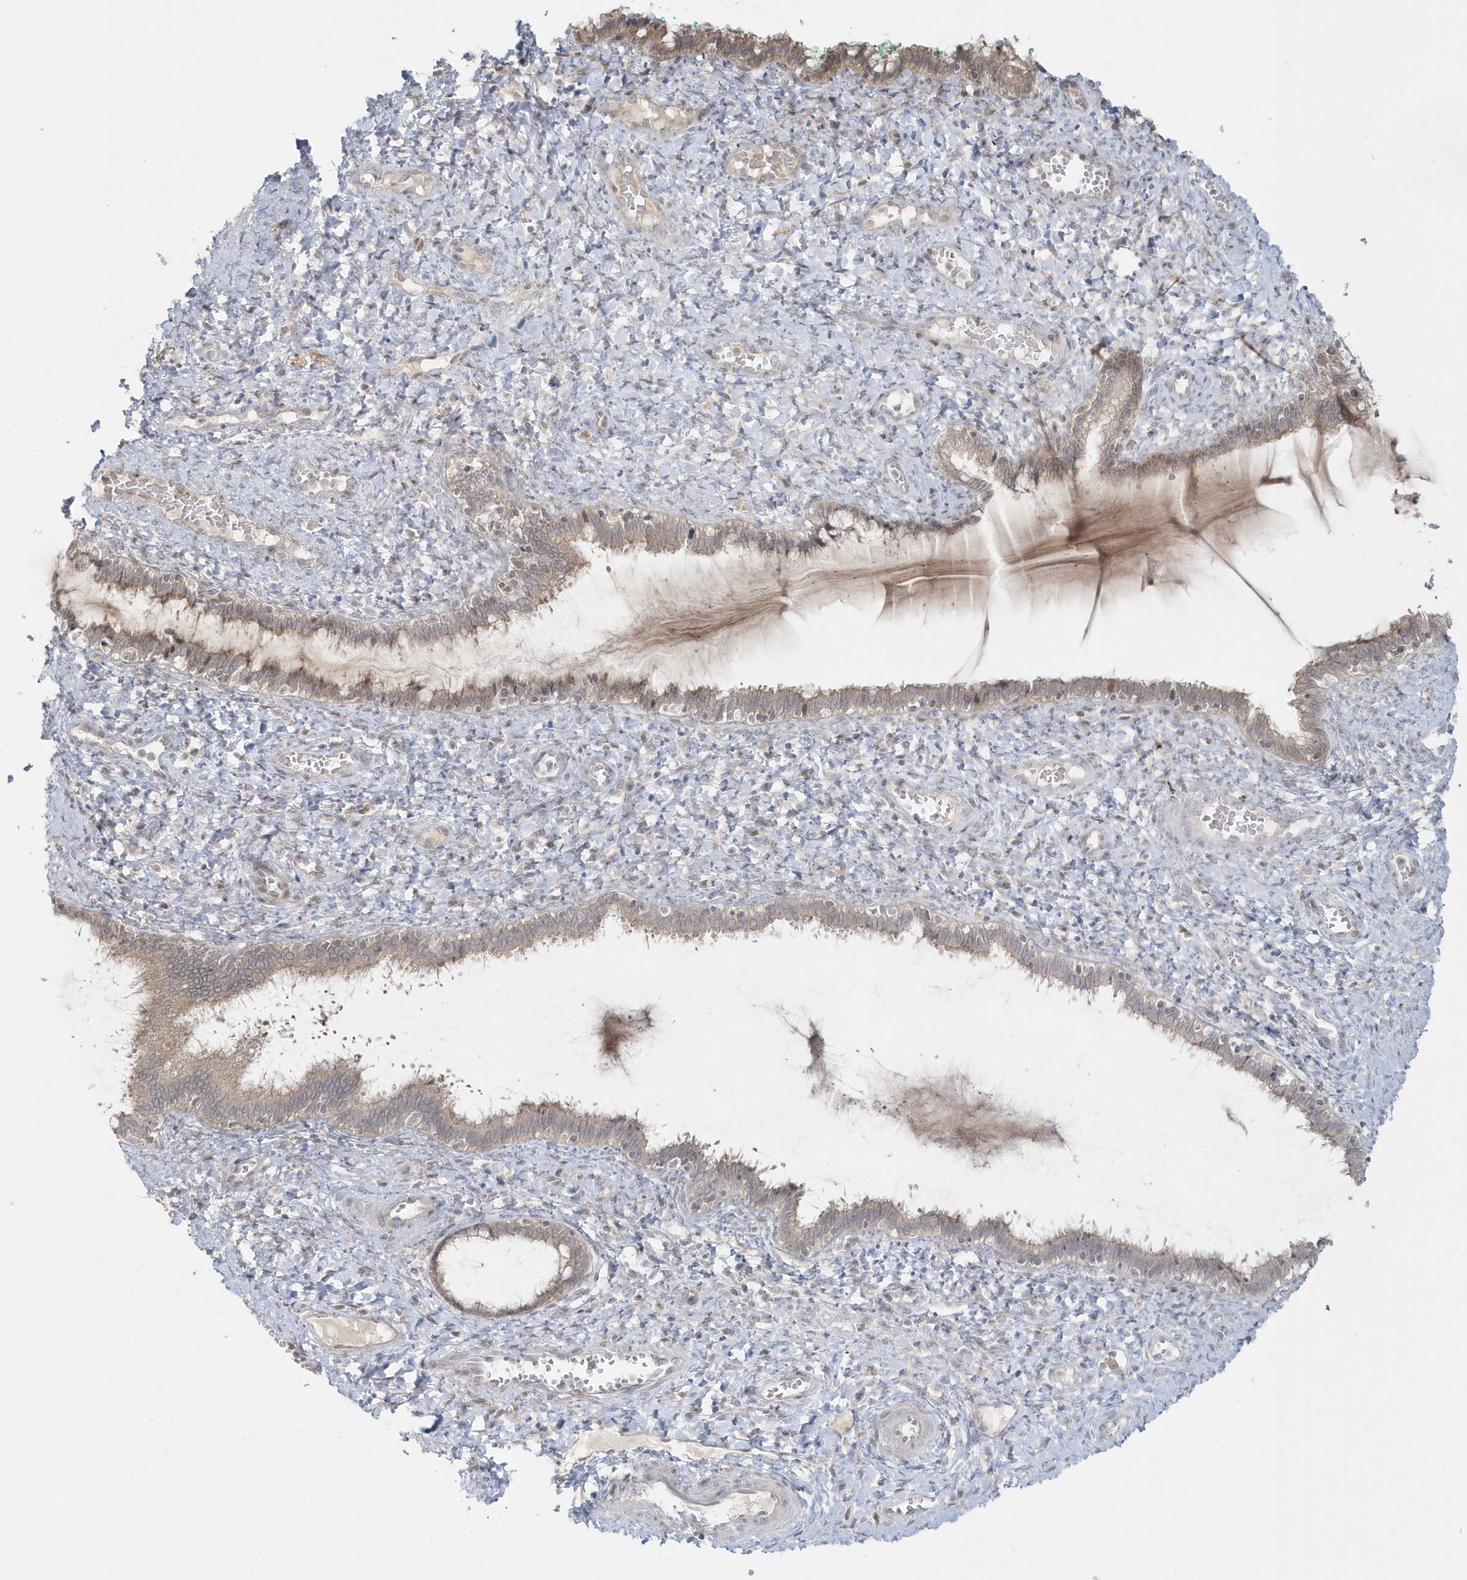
{"staining": {"intensity": "weak", "quantity": "25%-75%", "location": "cytoplasmic/membranous"}, "tissue": "cervix", "cell_type": "Glandular cells", "image_type": "normal", "snomed": [{"axis": "morphology", "description": "Normal tissue, NOS"}, {"axis": "morphology", "description": "Adenocarcinoma, NOS"}, {"axis": "topography", "description": "Cervix"}], "caption": "The immunohistochemical stain shows weak cytoplasmic/membranous expression in glandular cells of benign cervix.", "gene": "BLTP3A", "patient": {"sex": "female", "age": 29}}